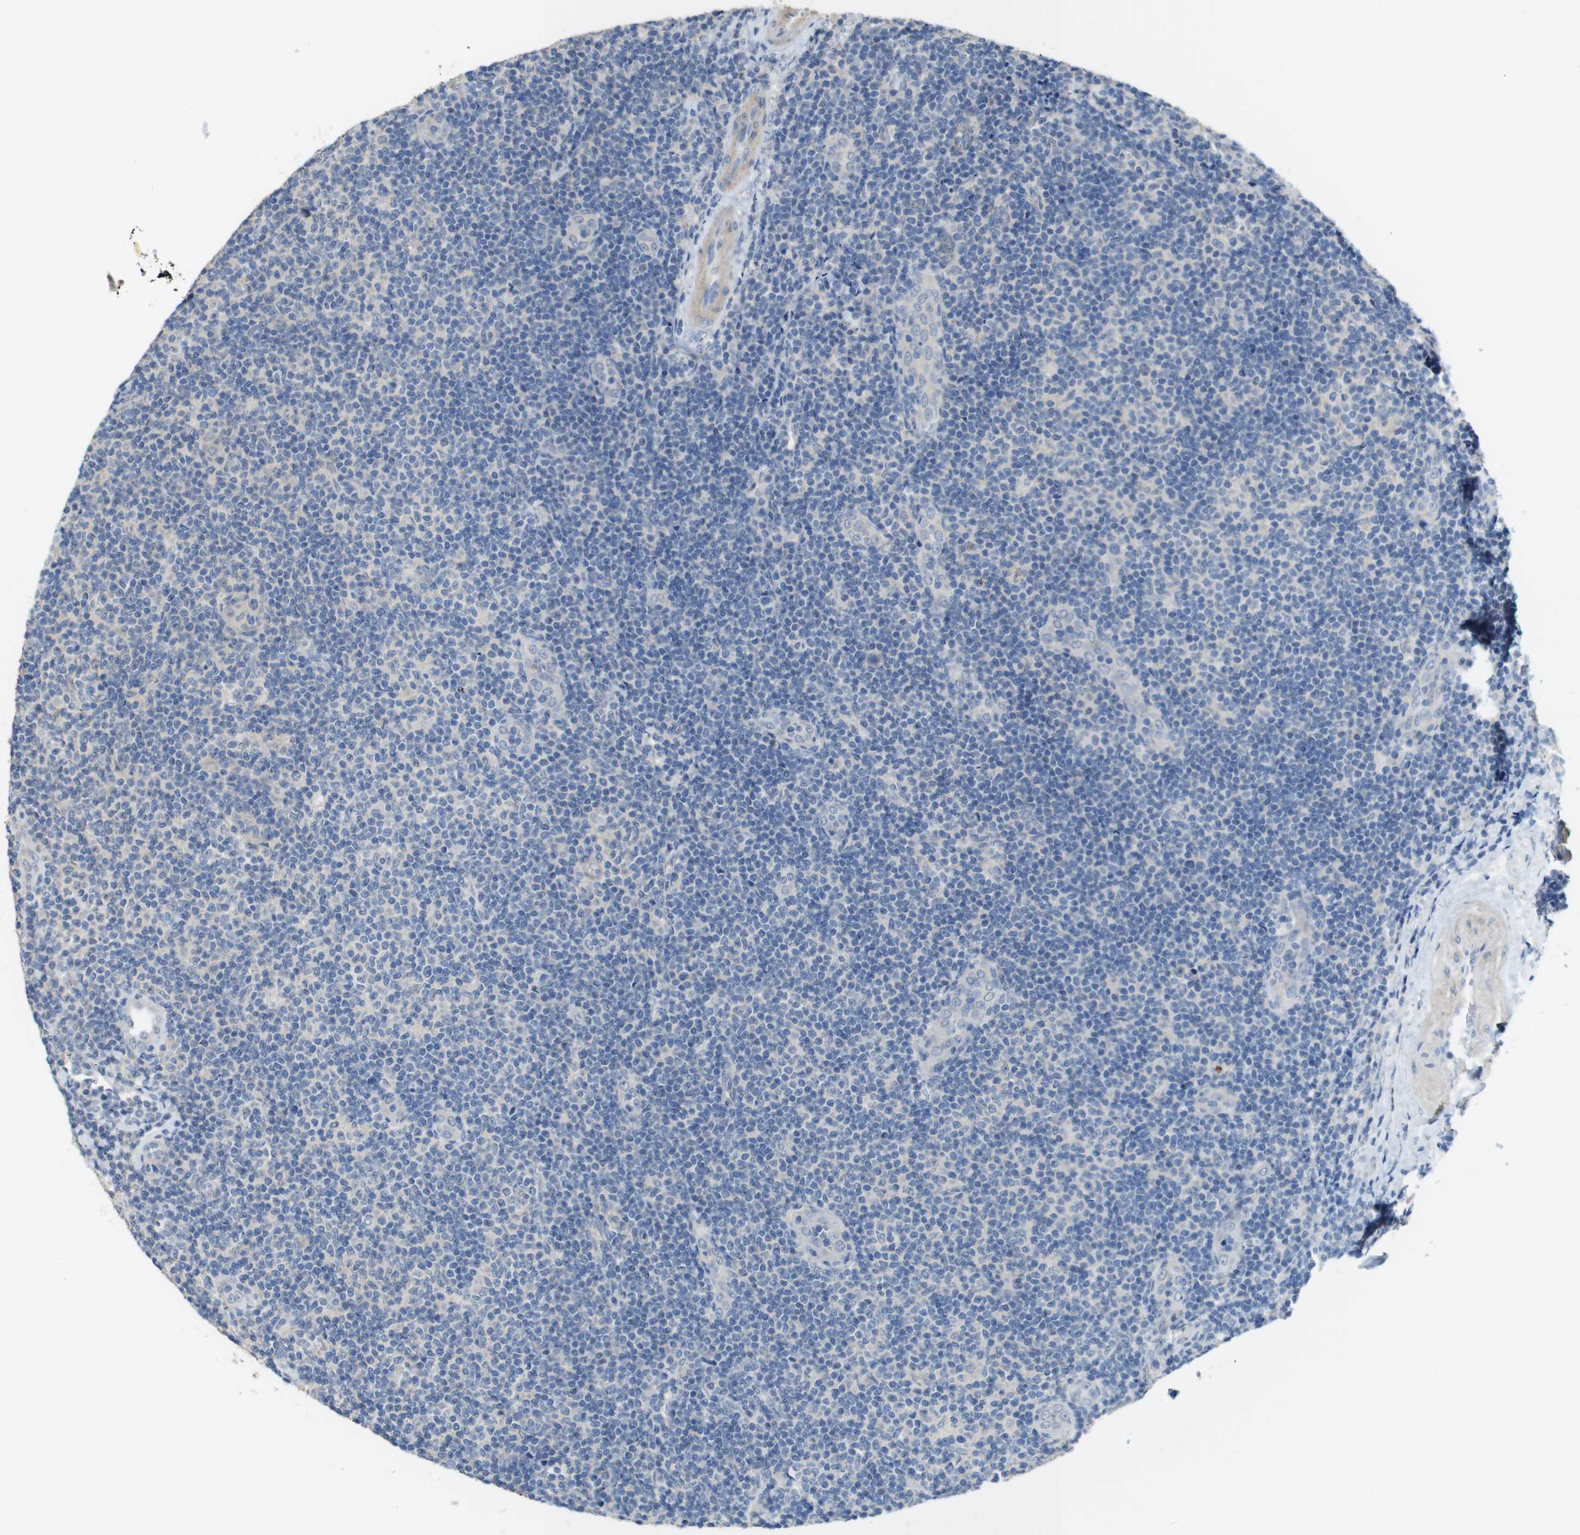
{"staining": {"intensity": "negative", "quantity": "none", "location": "none"}, "tissue": "lymphoma", "cell_type": "Tumor cells", "image_type": "cancer", "snomed": [{"axis": "morphology", "description": "Malignant lymphoma, non-Hodgkin's type, Low grade"}, {"axis": "topography", "description": "Lymph node"}], "caption": "DAB immunohistochemical staining of malignant lymphoma, non-Hodgkin's type (low-grade) displays no significant positivity in tumor cells. (Stains: DAB (3,3'-diaminobenzidine) immunohistochemistry (IHC) with hematoxylin counter stain, Microscopy: brightfield microscopy at high magnification).", "gene": "CDC34", "patient": {"sex": "male", "age": 83}}